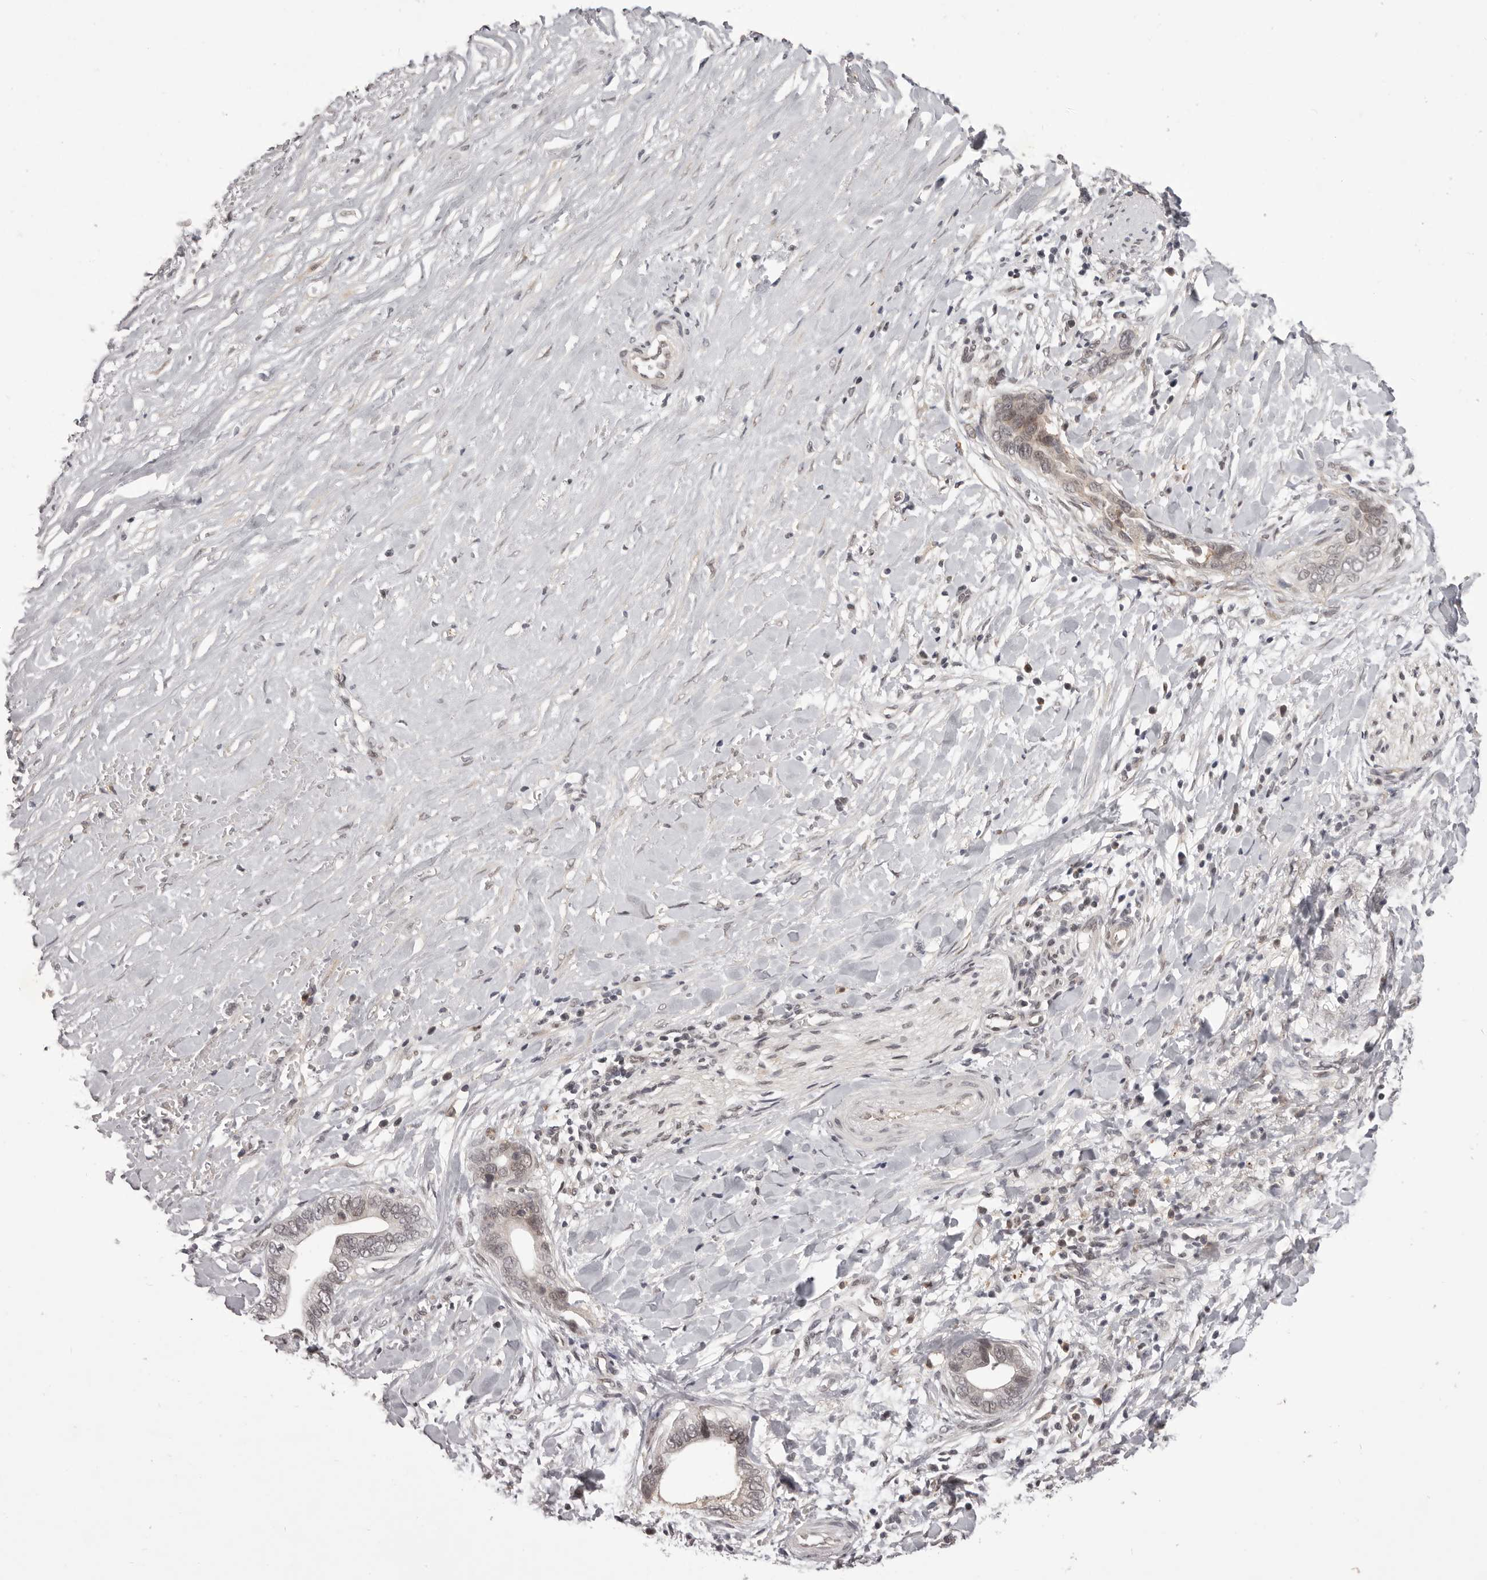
{"staining": {"intensity": "negative", "quantity": "none", "location": "none"}, "tissue": "liver cancer", "cell_type": "Tumor cells", "image_type": "cancer", "snomed": [{"axis": "morphology", "description": "Cholangiocarcinoma"}, {"axis": "topography", "description": "Liver"}], "caption": "This is an immunohistochemistry histopathology image of human liver cancer (cholangiocarcinoma). There is no positivity in tumor cells.", "gene": "RNF2", "patient": {"sex": "female", "age": 79}}